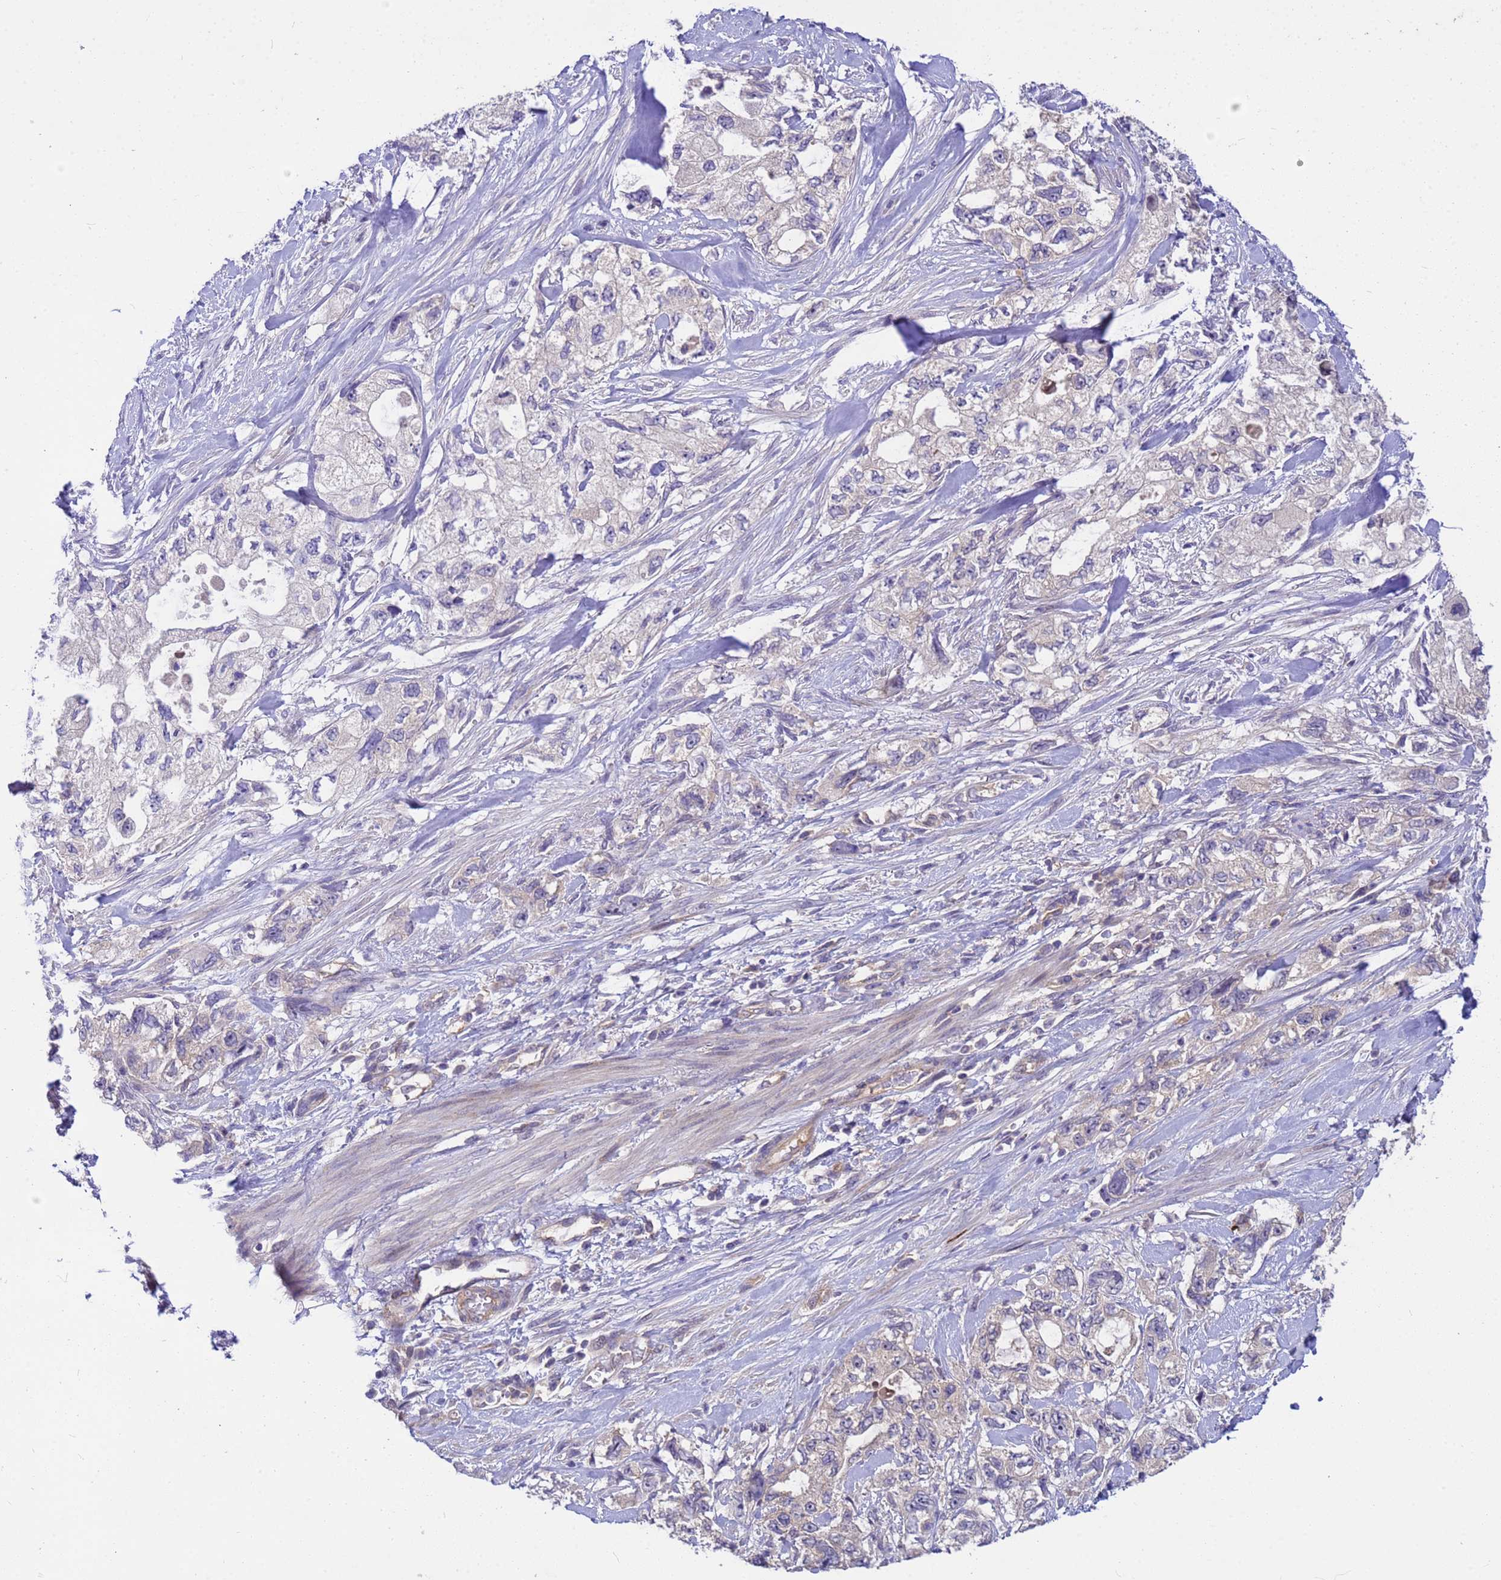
{"staining": {"intensity": "negative", "quantity": "none", "location": "none"}, "tissue": "pancreatic cancer", "cell_type": "Tumor cells", "image_type": "cancer", "snomed": [{"axis": "morphology", "description": "Adenocarcinoma, NOS"}, {"axis": "topography", "description": "Pancreas"}], "caption": "There is no significant expression in tumor cells of pancreatic cancer (adenocarcinoma).", "gene": "PPP2CB", "patient": {"sex": "female", "age": 73}}